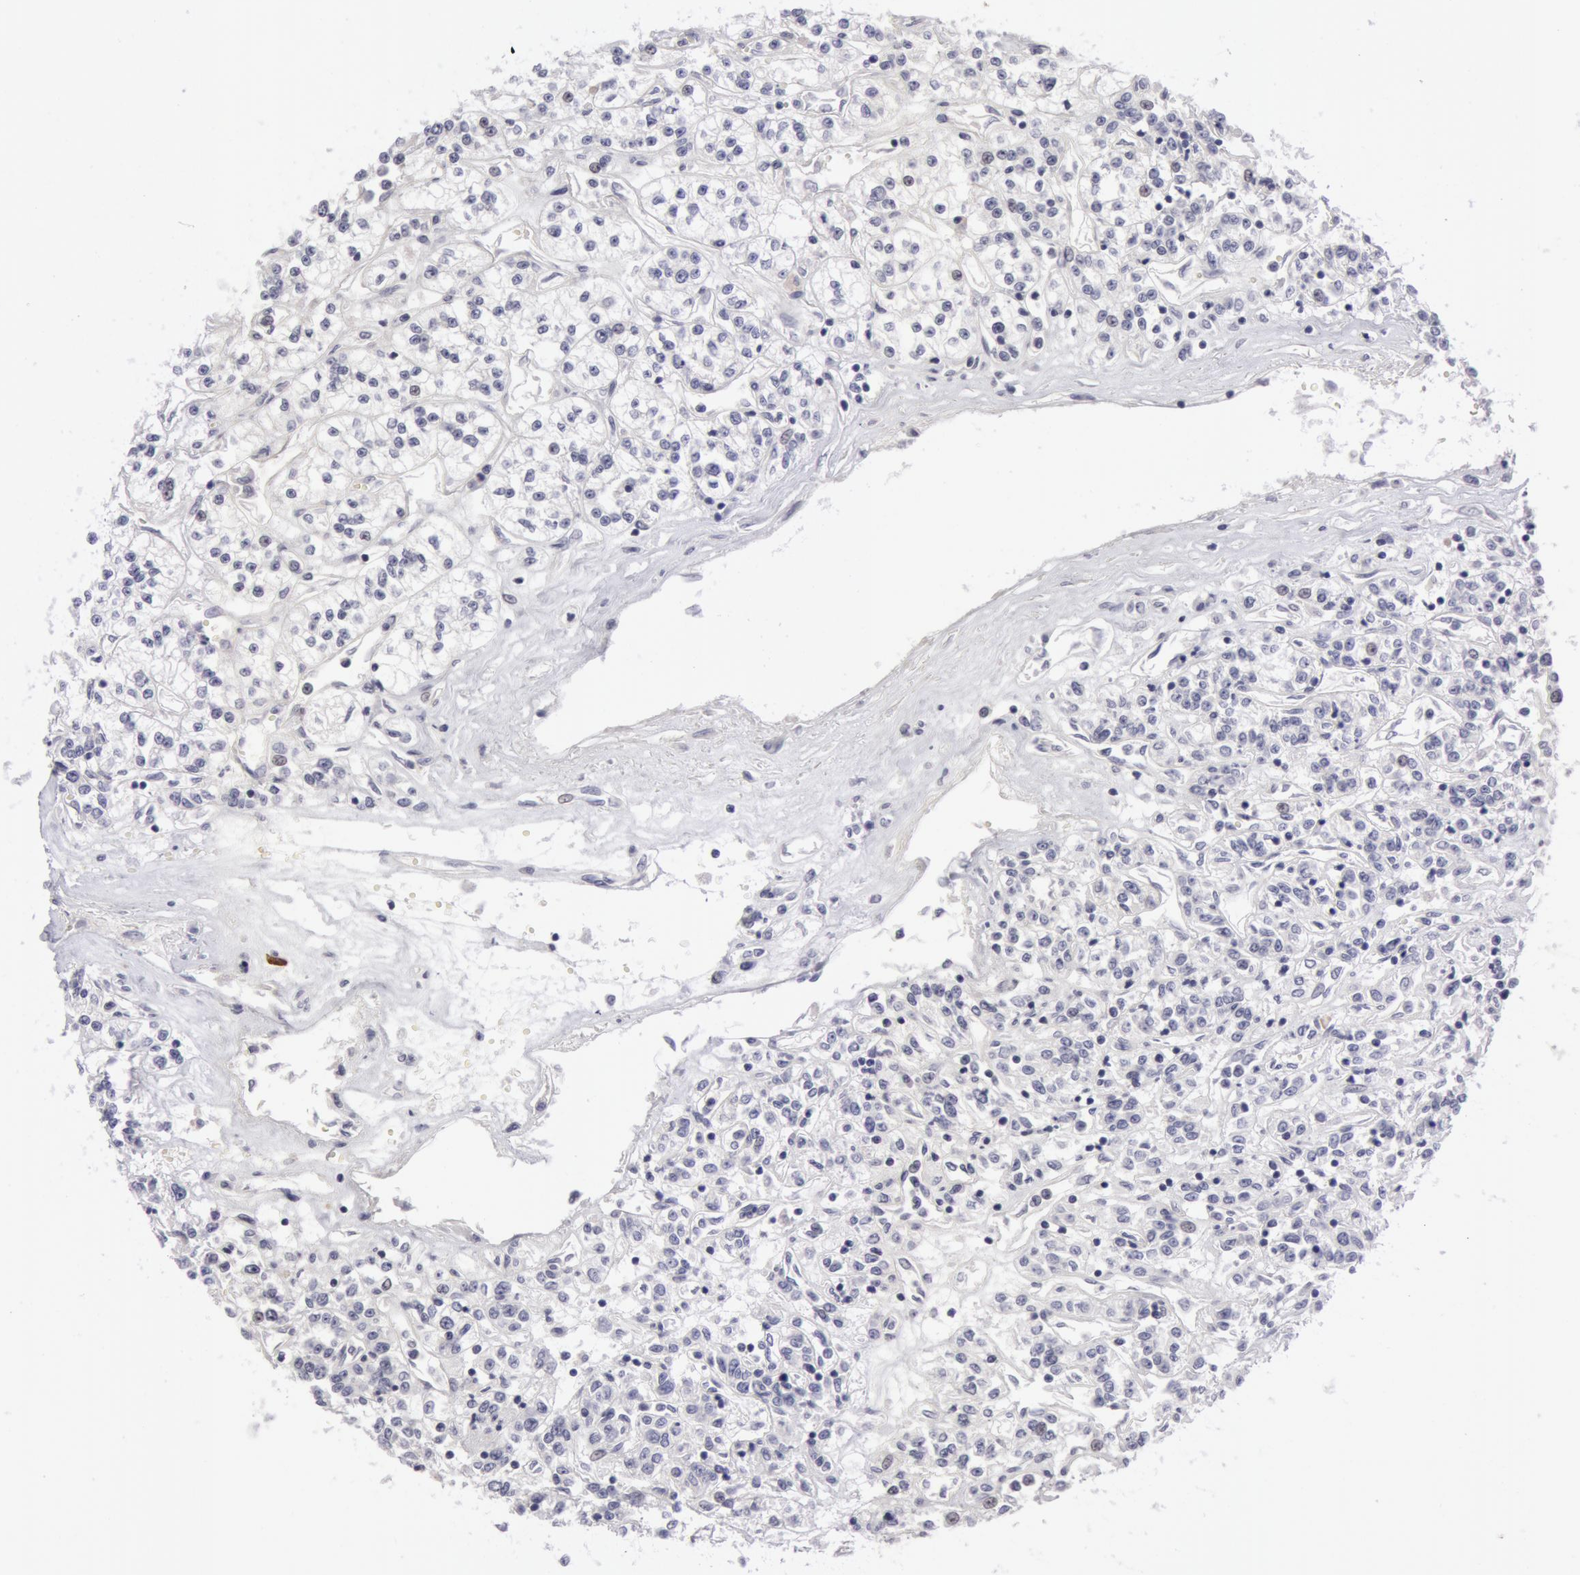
{"staining": {"intensity": "negative", "quantity": "none", "location": "none"}, "tissue": "renal cancer", "cell_type": "Tumor cells", "image_type": "cancer", "snomed": [{"axis": "morphology", "description": "Adenocarcinoma, NOS"}, {"axis": "topography", "description": "Kidney"}], "caption": "The image demonstrates no significant expression in tumor cells of renal adenocarcinoma.", "gene": "NLGN4X", "patient": {"sex": "female", "age": 76}}